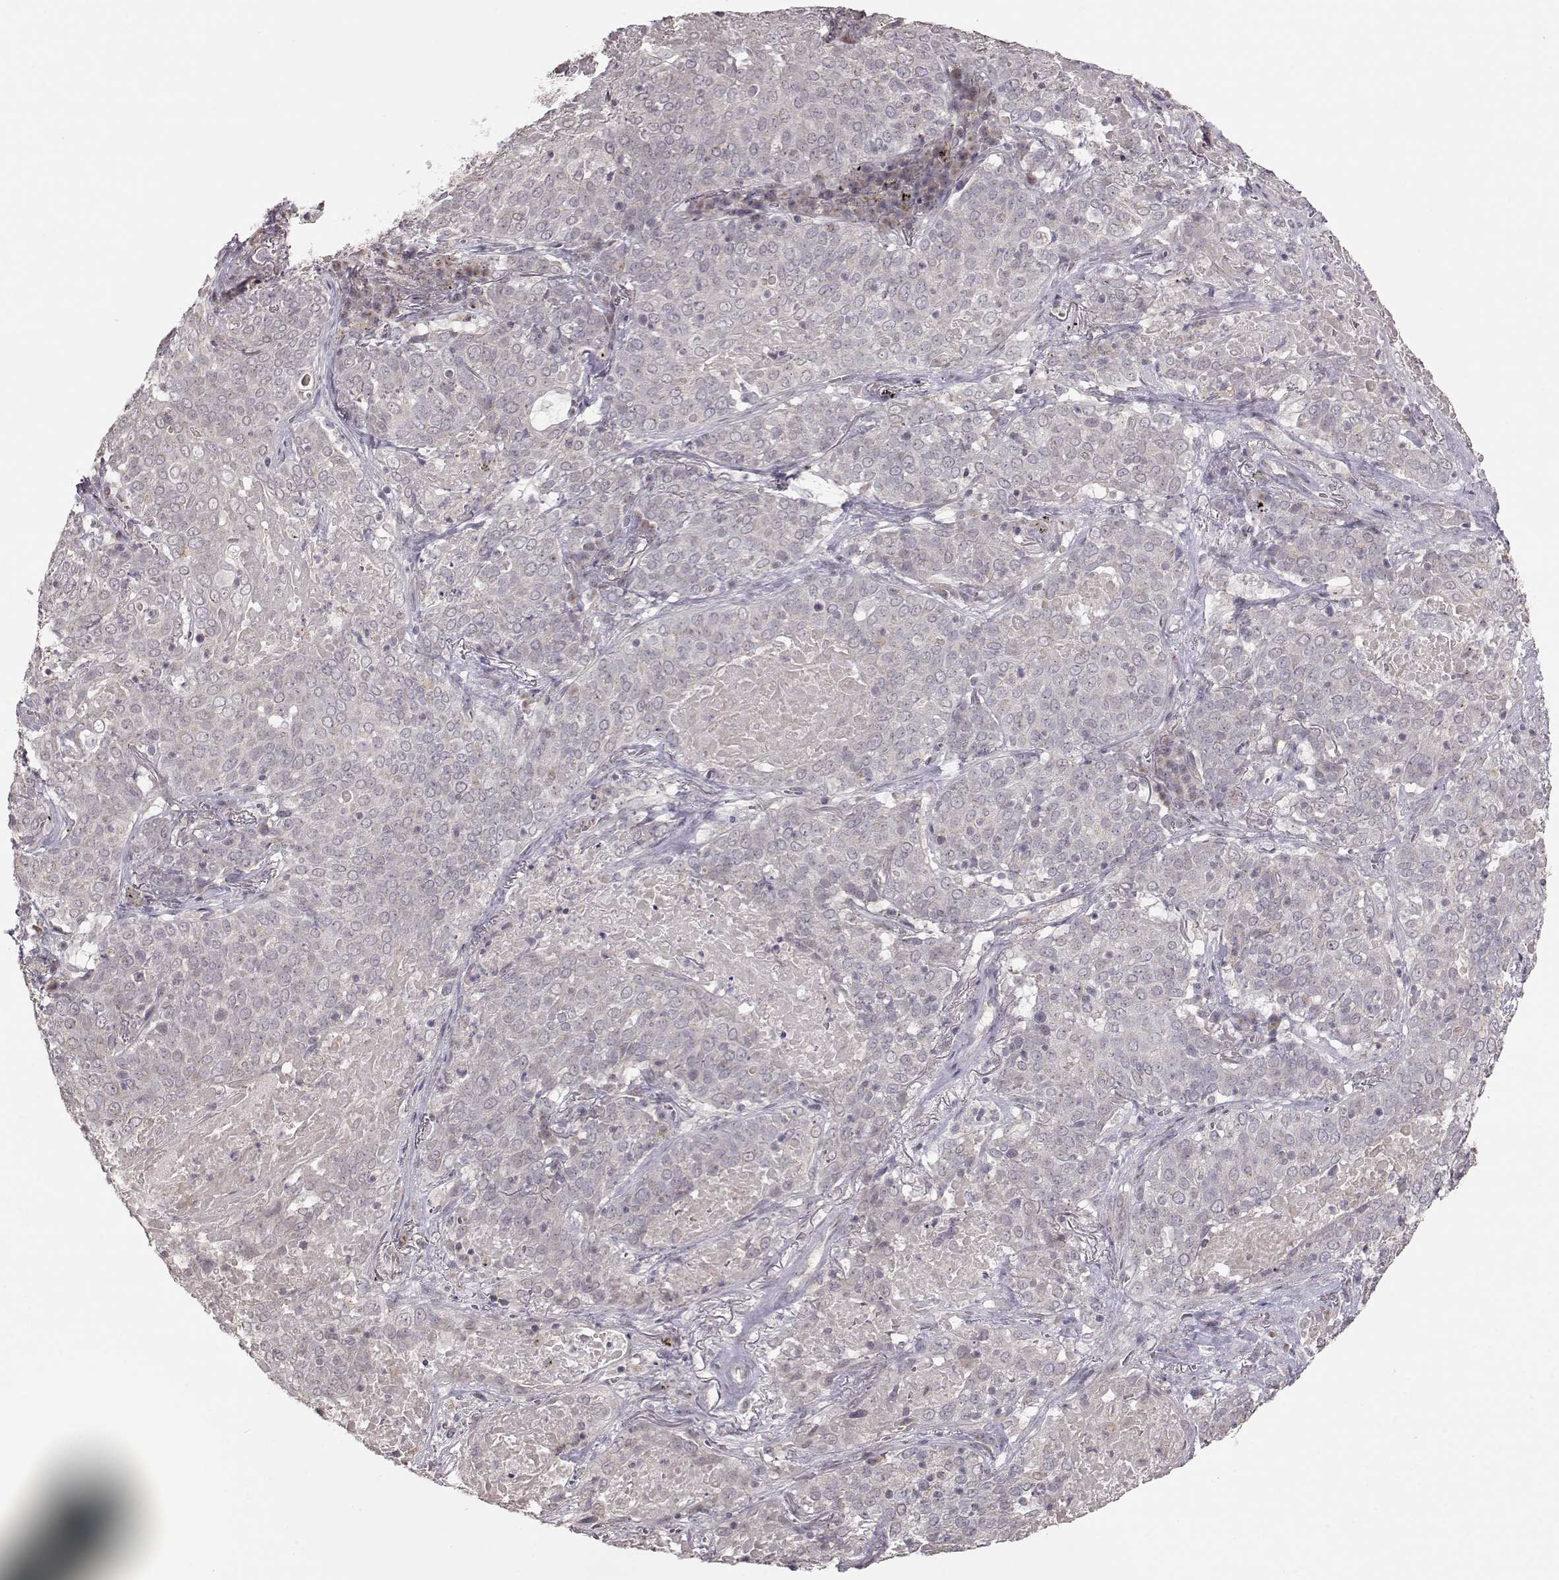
{"staining": {"intensity": "negative", "quantity": "none", "location": "none"}, "tissue": "lung cancer", "cell_type": "Tumor cells", "image_type": "cancer", "snomed": [{"axis": "morphology", "description": "Squamous cell carcinoma, NOS"}, {"axis": "topography", "description": "Lung"}], "caption": "Immunohistochemistry (IHC) photomicrograph of human lung cancer stained for a protein (brown), which shows no staining in tumor cells.", "gene": "PNMT", "patient": {"sex": "male", "age": 82}}